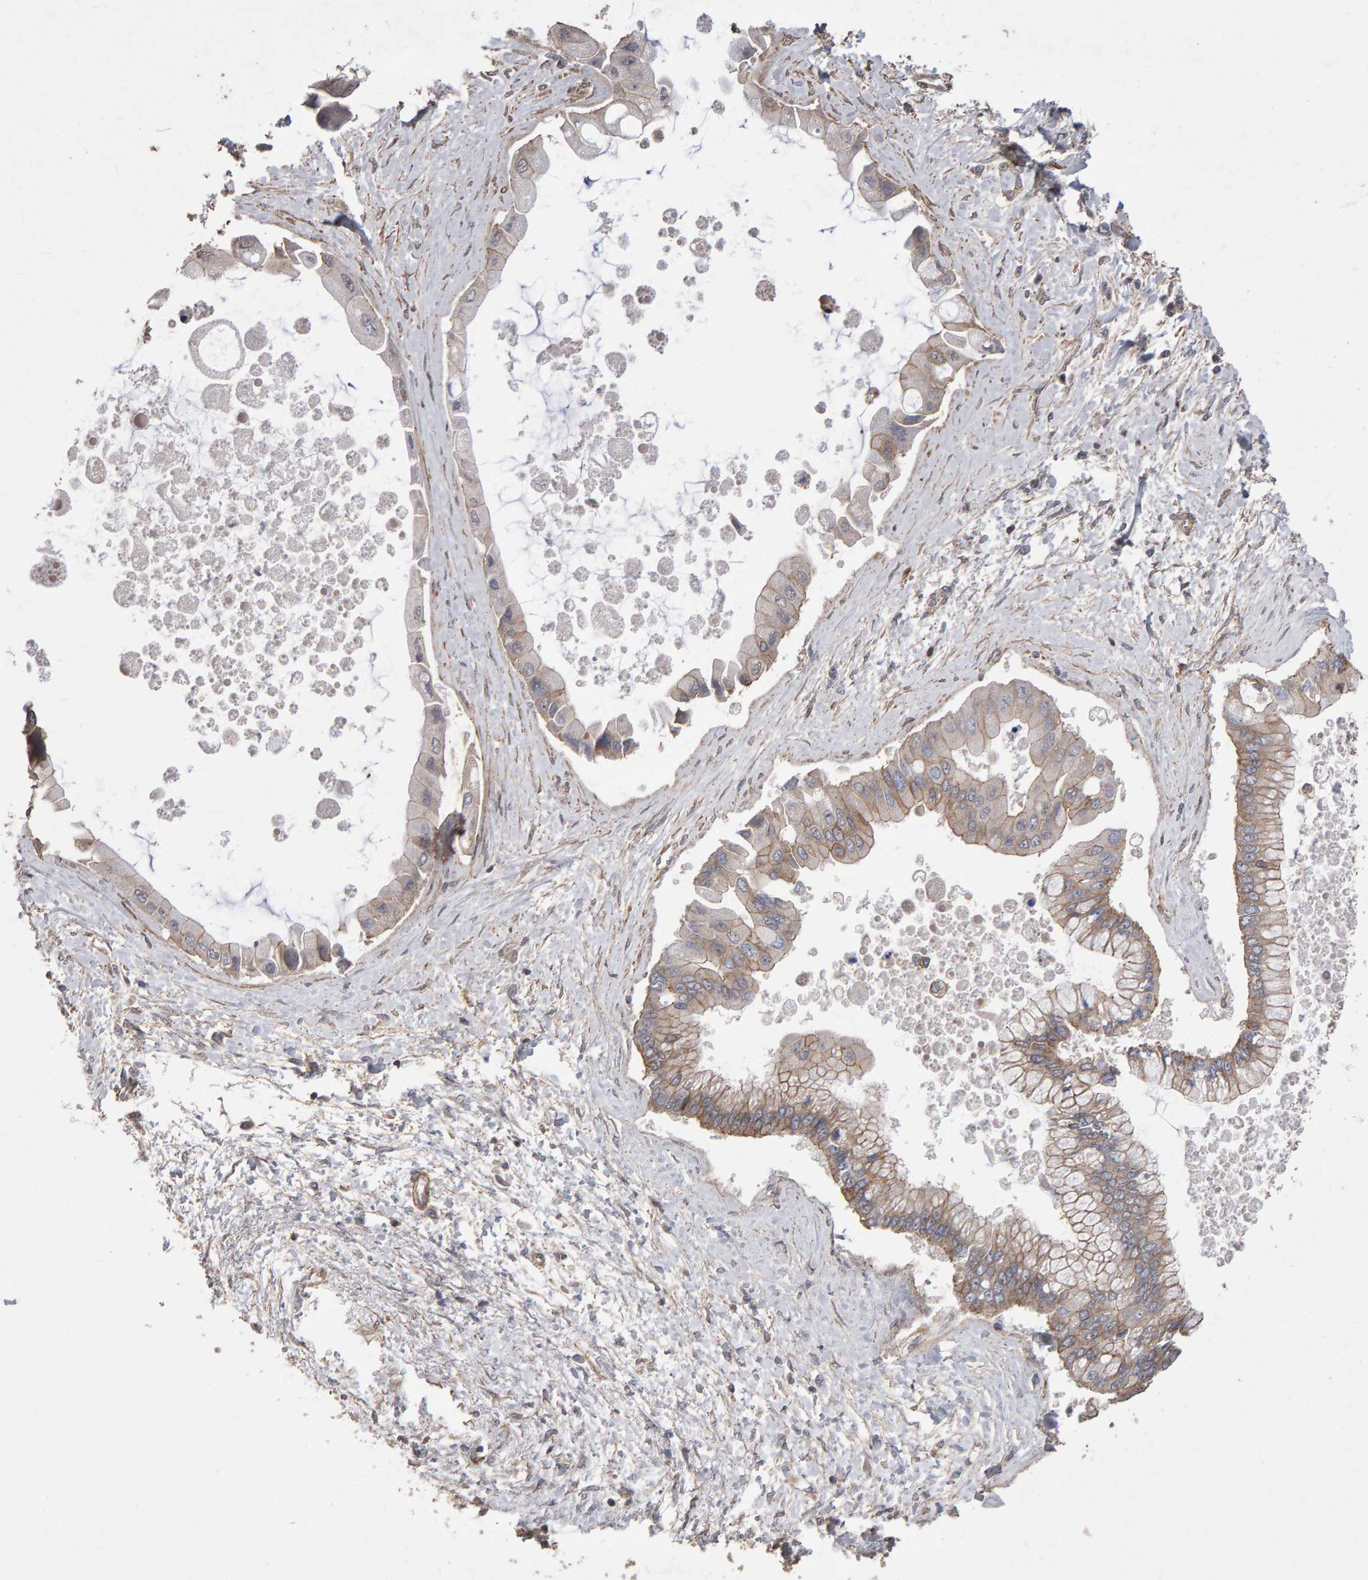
{"staining": {"intensity": "moderate", "quantity": "<25%", "location": "cytoplasmic/membranous"}, "tissue": "liver cancer", "cell_type": "Tumor cells", "image_type": "cancer", "snomed": [{"axis": "morphology", "description": "Cholangiocarcinoma"}, {"axis": "topography", "description": "Liver"}], "caption": "Immunohistochemistry (IHC) photomicrograph of neoplastic tissue: human liver cancer stained using immunohistochemistry demonstrates low levels of moderate protein expression localized specifically in the cytoplasmic/membranous of tumor cells, appearing as a cytoplasmic/membranous brown color.", "gene": "SCRIB", "patient": {"sex": "male", "age": 50}}